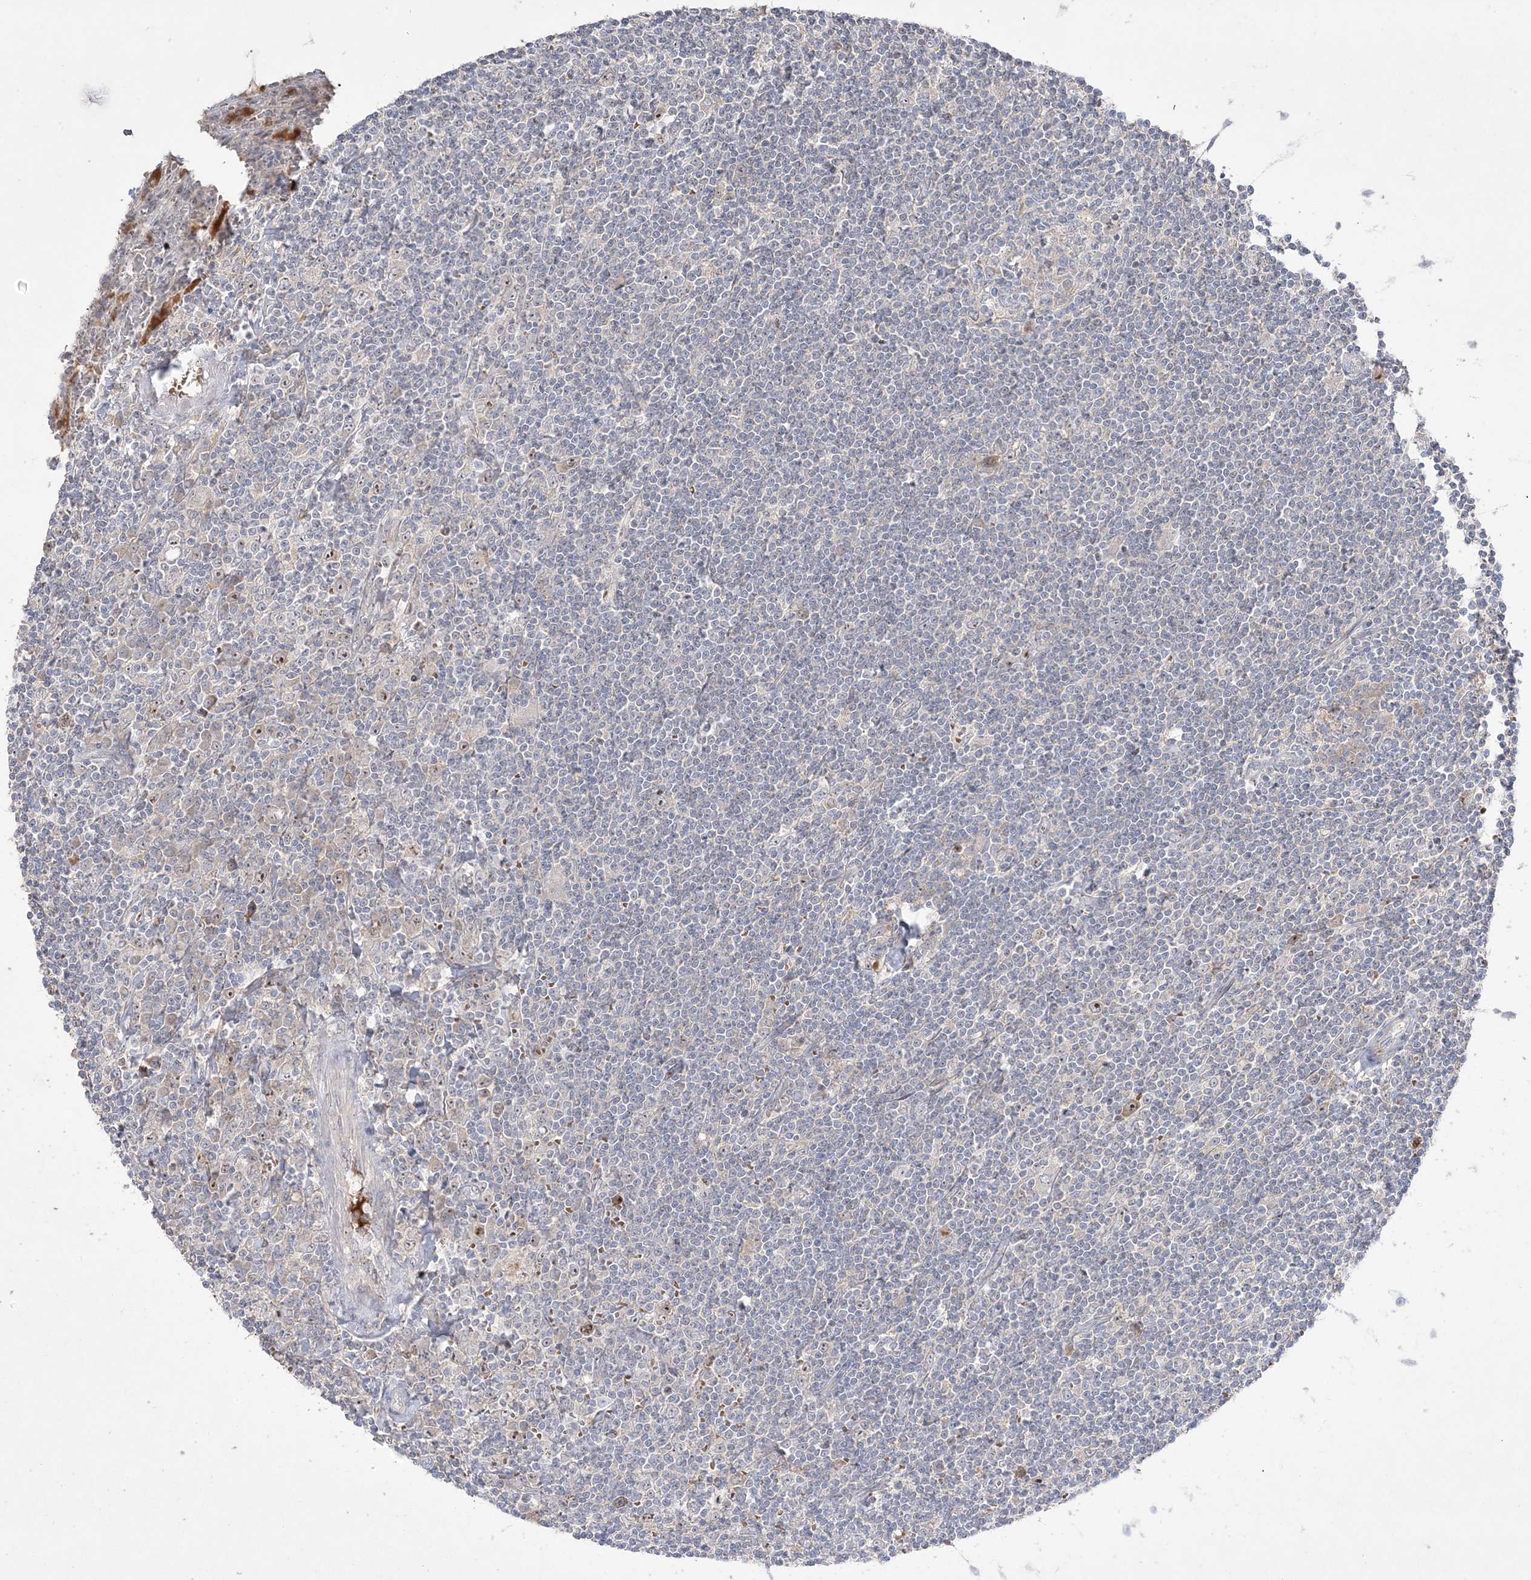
{"staining": {"intensity": "negative", "quantity": "none", "location": "none"}, "tissue": "lymphoma", "cell_type": "Tumor cells", "image_type": "cancer", "snomed": [{"axis": "morphology", "description": "Malignant lymphoma, non-Hodgkin's type, Low grade"}, {"axis": "topography", "description": "Spleen"}], "caption": "Malignant lymphoma, non-Hodgkin's type (low-grade) was stained to show a protein in brown. There is no significant staining in tumor cells. (DAB (3,3'-diaminobenzidine) immunohistochemistry (IHC) with hematoxylin counter stain).", "gene": "NOP16", "patient": {"sex": "male", "age": 76}}